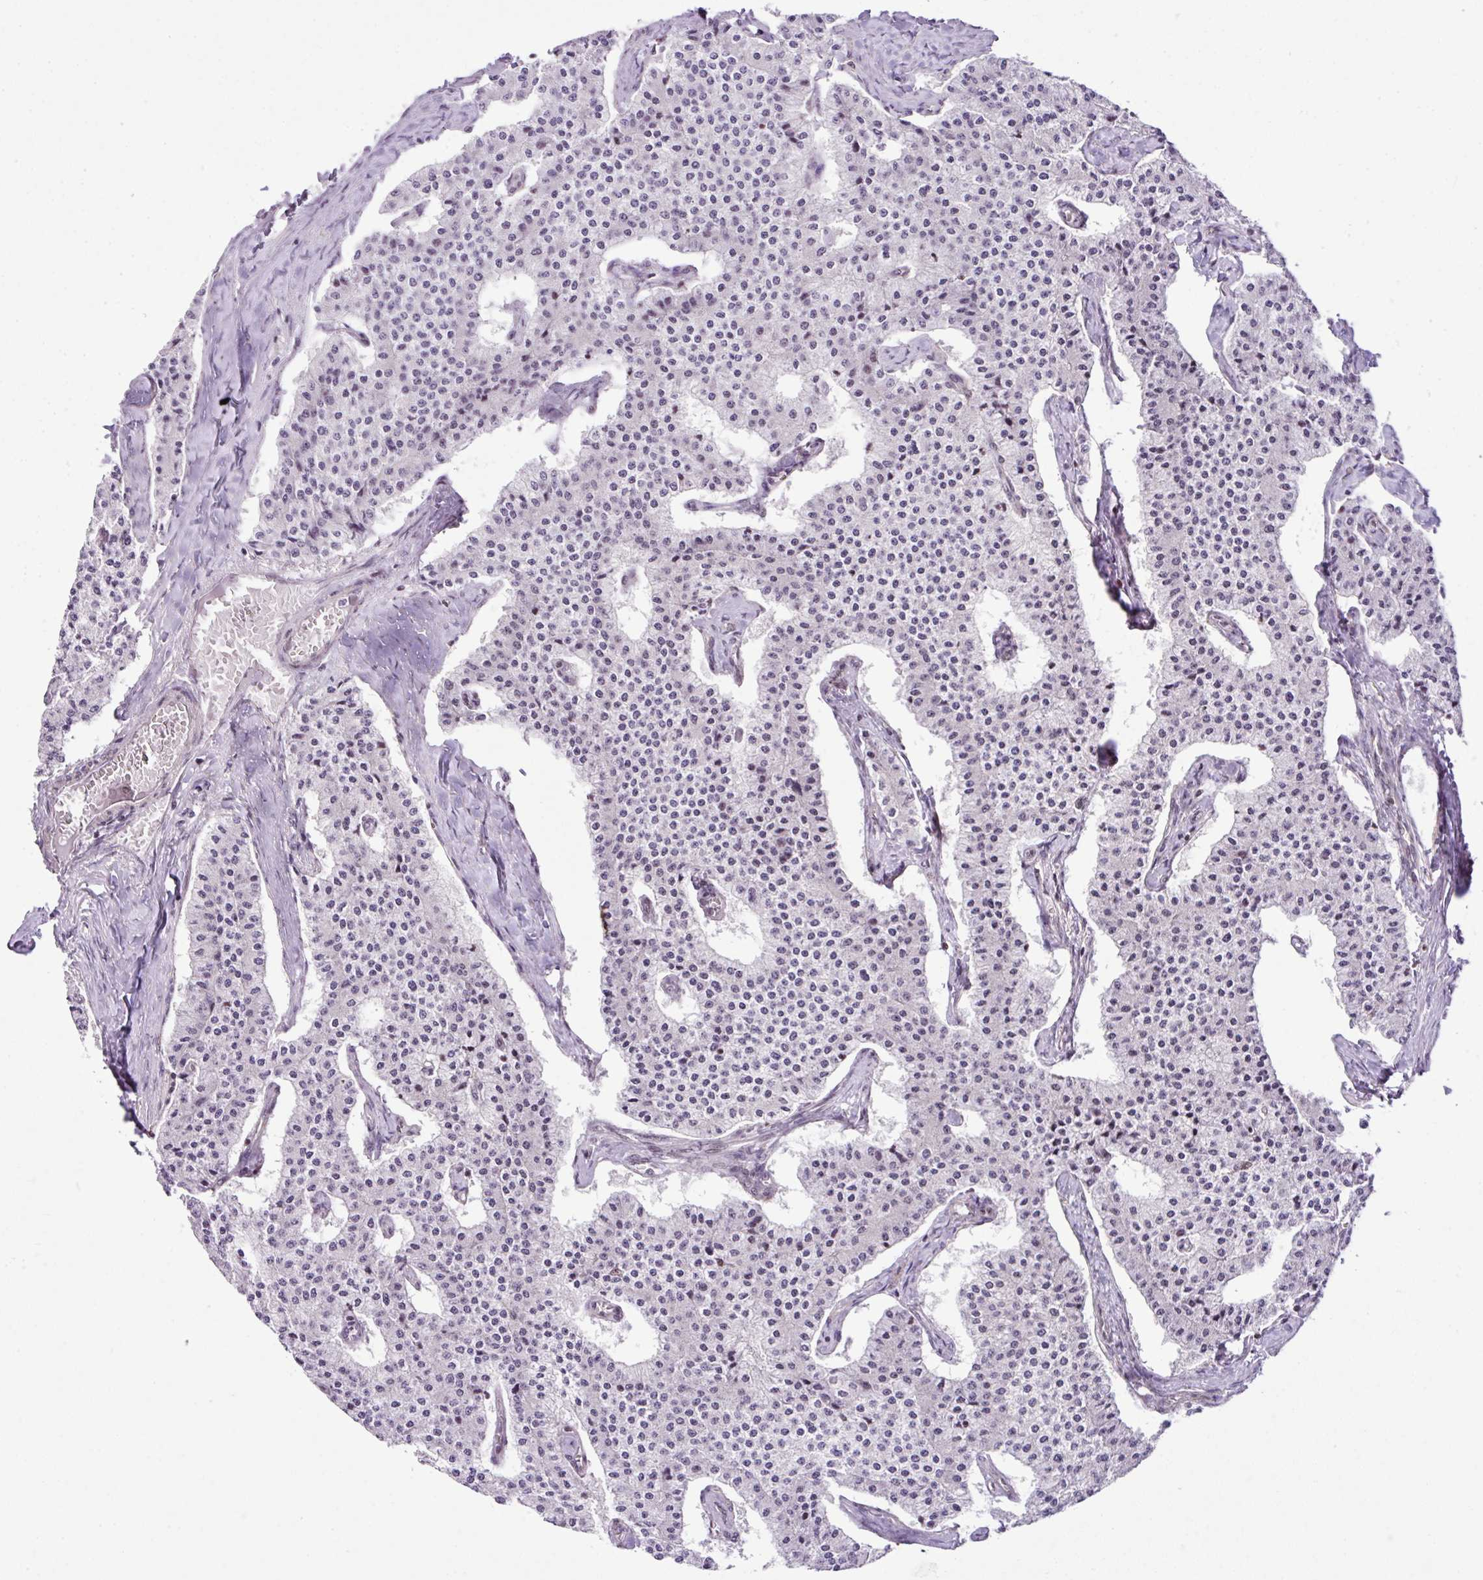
{"staining": {"intensity": "negative", "quantity": "none", "location": "none"}, "tissue": "carcinoid", "cell_type": "Tumor cells", "image_type": "cancer", "snomed": [{"axis": "morphology", "description": "Carcinoid, malignant, NOS"}, {"axis": "topography", "description": "Colon"}], "caption": "IHC photomicrograph of neoplastic tissue: human carcinoid stained with DAB displays no significant protein positivity in tumor cells.", "gene": "CCDC137", "patient": {"sex": "female", "age": 52}}